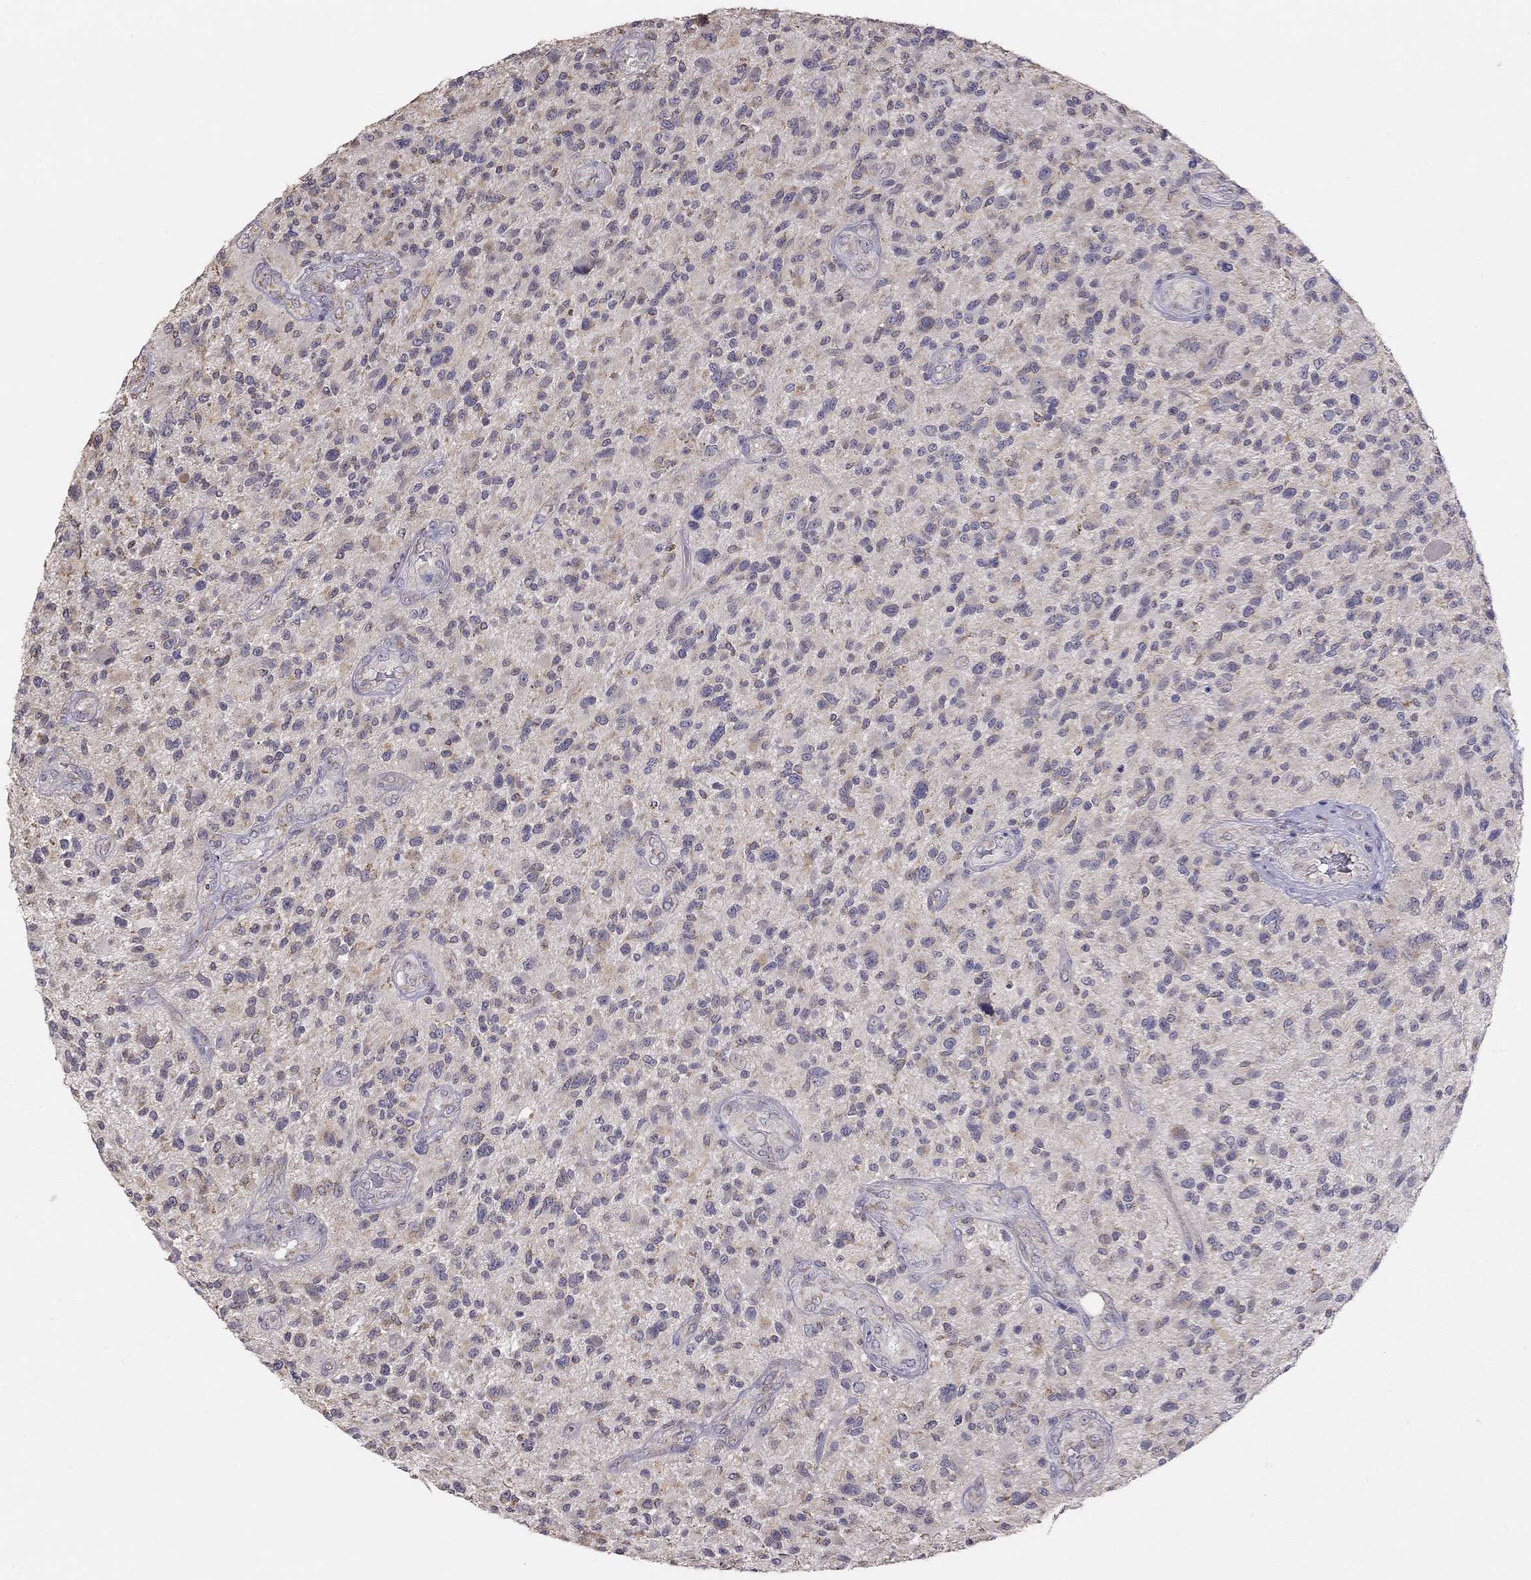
{"staining": {"intensity": "negative", "quantity": "none", "location": "none"}, "tissue": "glioma", "cell_type": "Tumor cells", "image_type": "cancer", "snomed": [{"axis": "morphology", "description": "Glioma, malignant, High grade"}, {"axis": "topography", "description": "Brain"}], "caption": "DAB immunohistochemical staining of human malignant high-grade glioma reveals no significant expression in tumor cells. Brightfield microscopy of IHC stained with DAB (3,3'-diaminobenzidine) (brown) and hematoxylin (blue), captured at high magnification.", "gene": "LRIT3", "patient": {"sex": "male", "age": 47}}